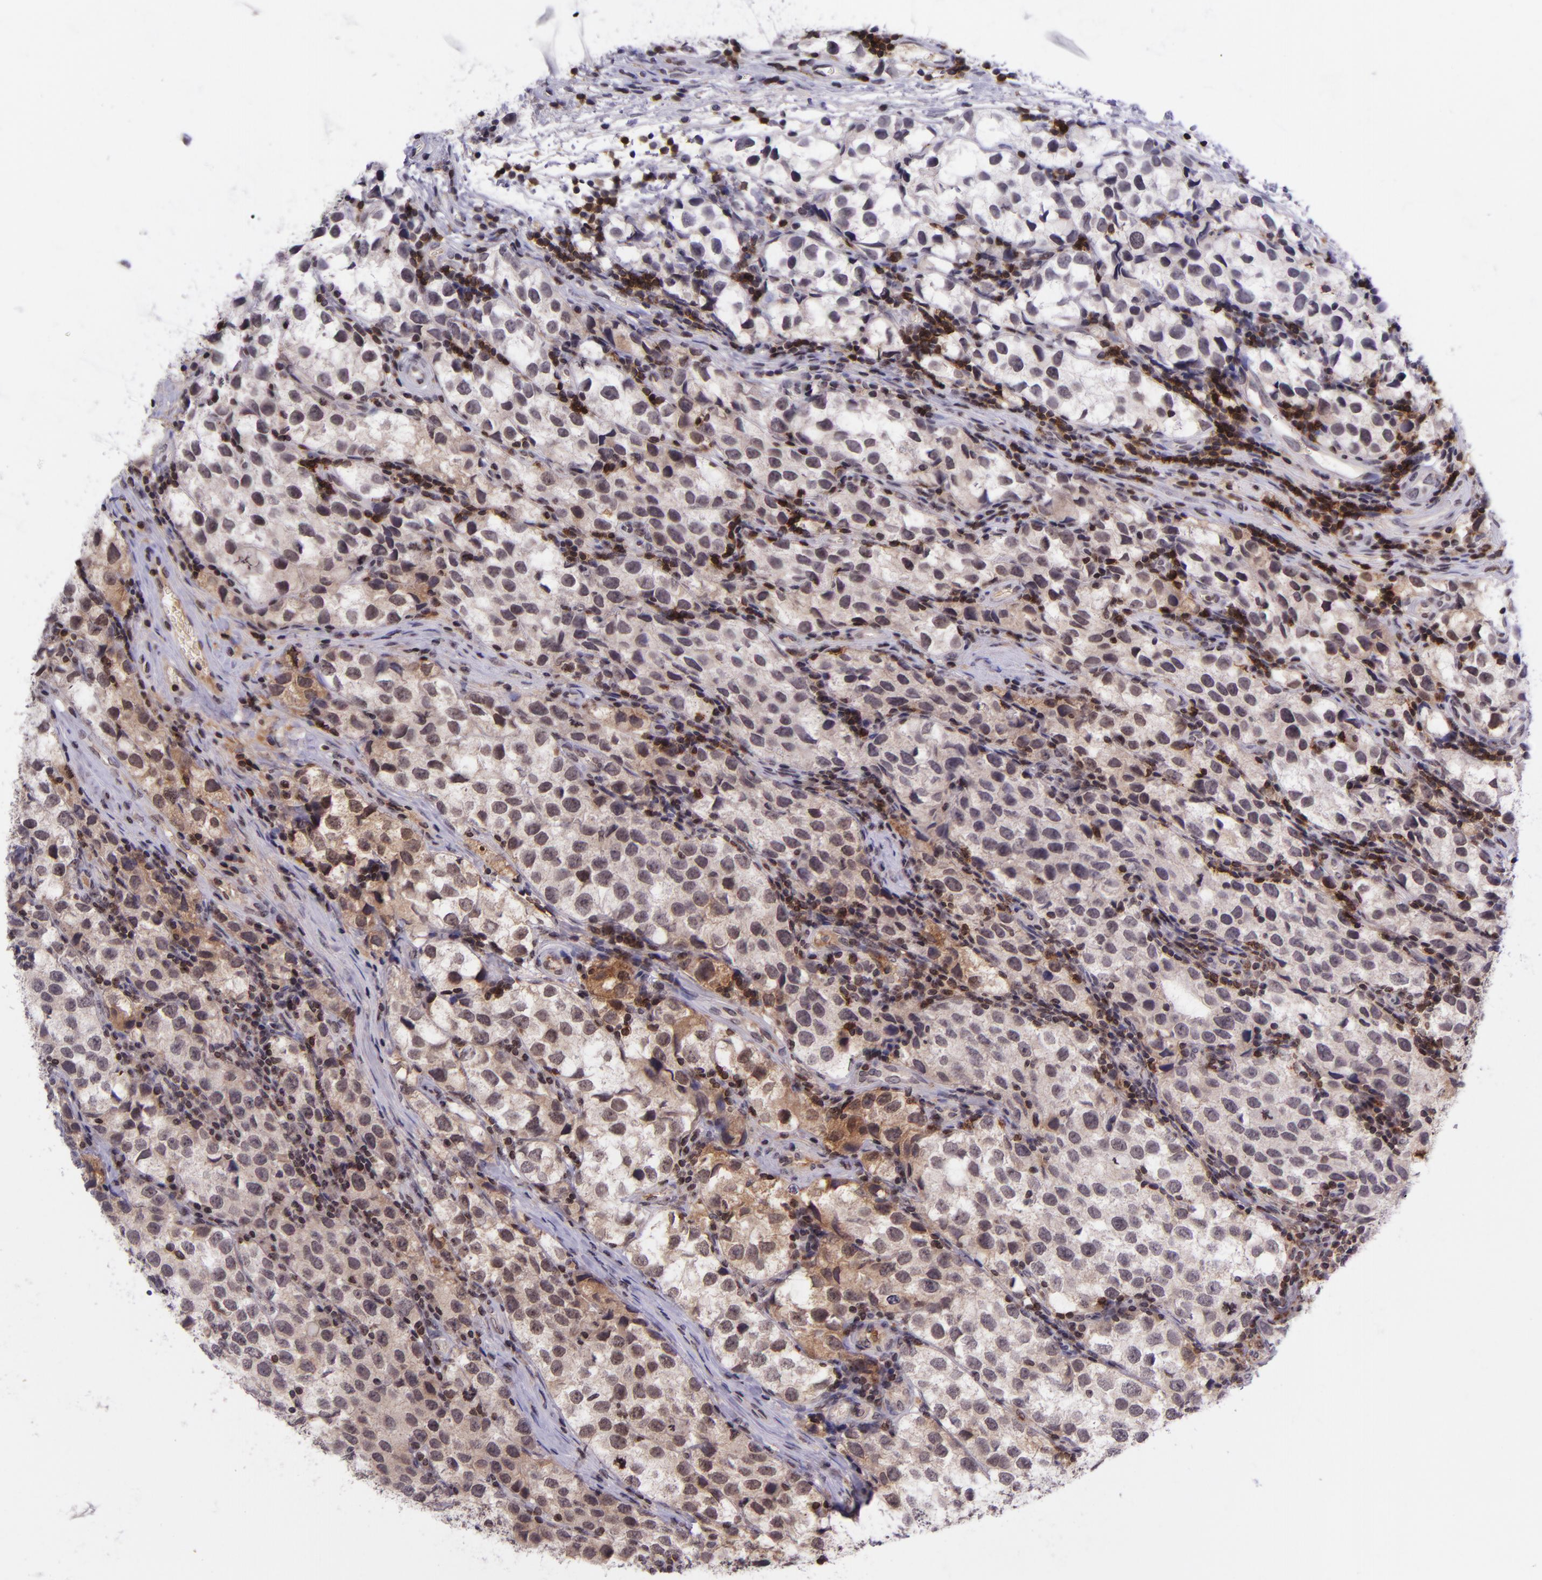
{"staining": {"intensity": "weak", "quantity": "25%-75%", "location": "cytoplasmic/membranous"}, "tissue": "testis cancer", "cell_type": "Tumor cells", "image_type": "cancer", "snomed": [{"axis": "morphology", "description": "Seminoma, NOS"}, {"axis": "topography", "description": "Testis"}], "caption": "Weak cytoplasmic/membranous positivity is present in about 25%-75% of tumor cells in testis seminoma.", "gene": "SELL", "patient": {"sex": "male", "age": 39}}